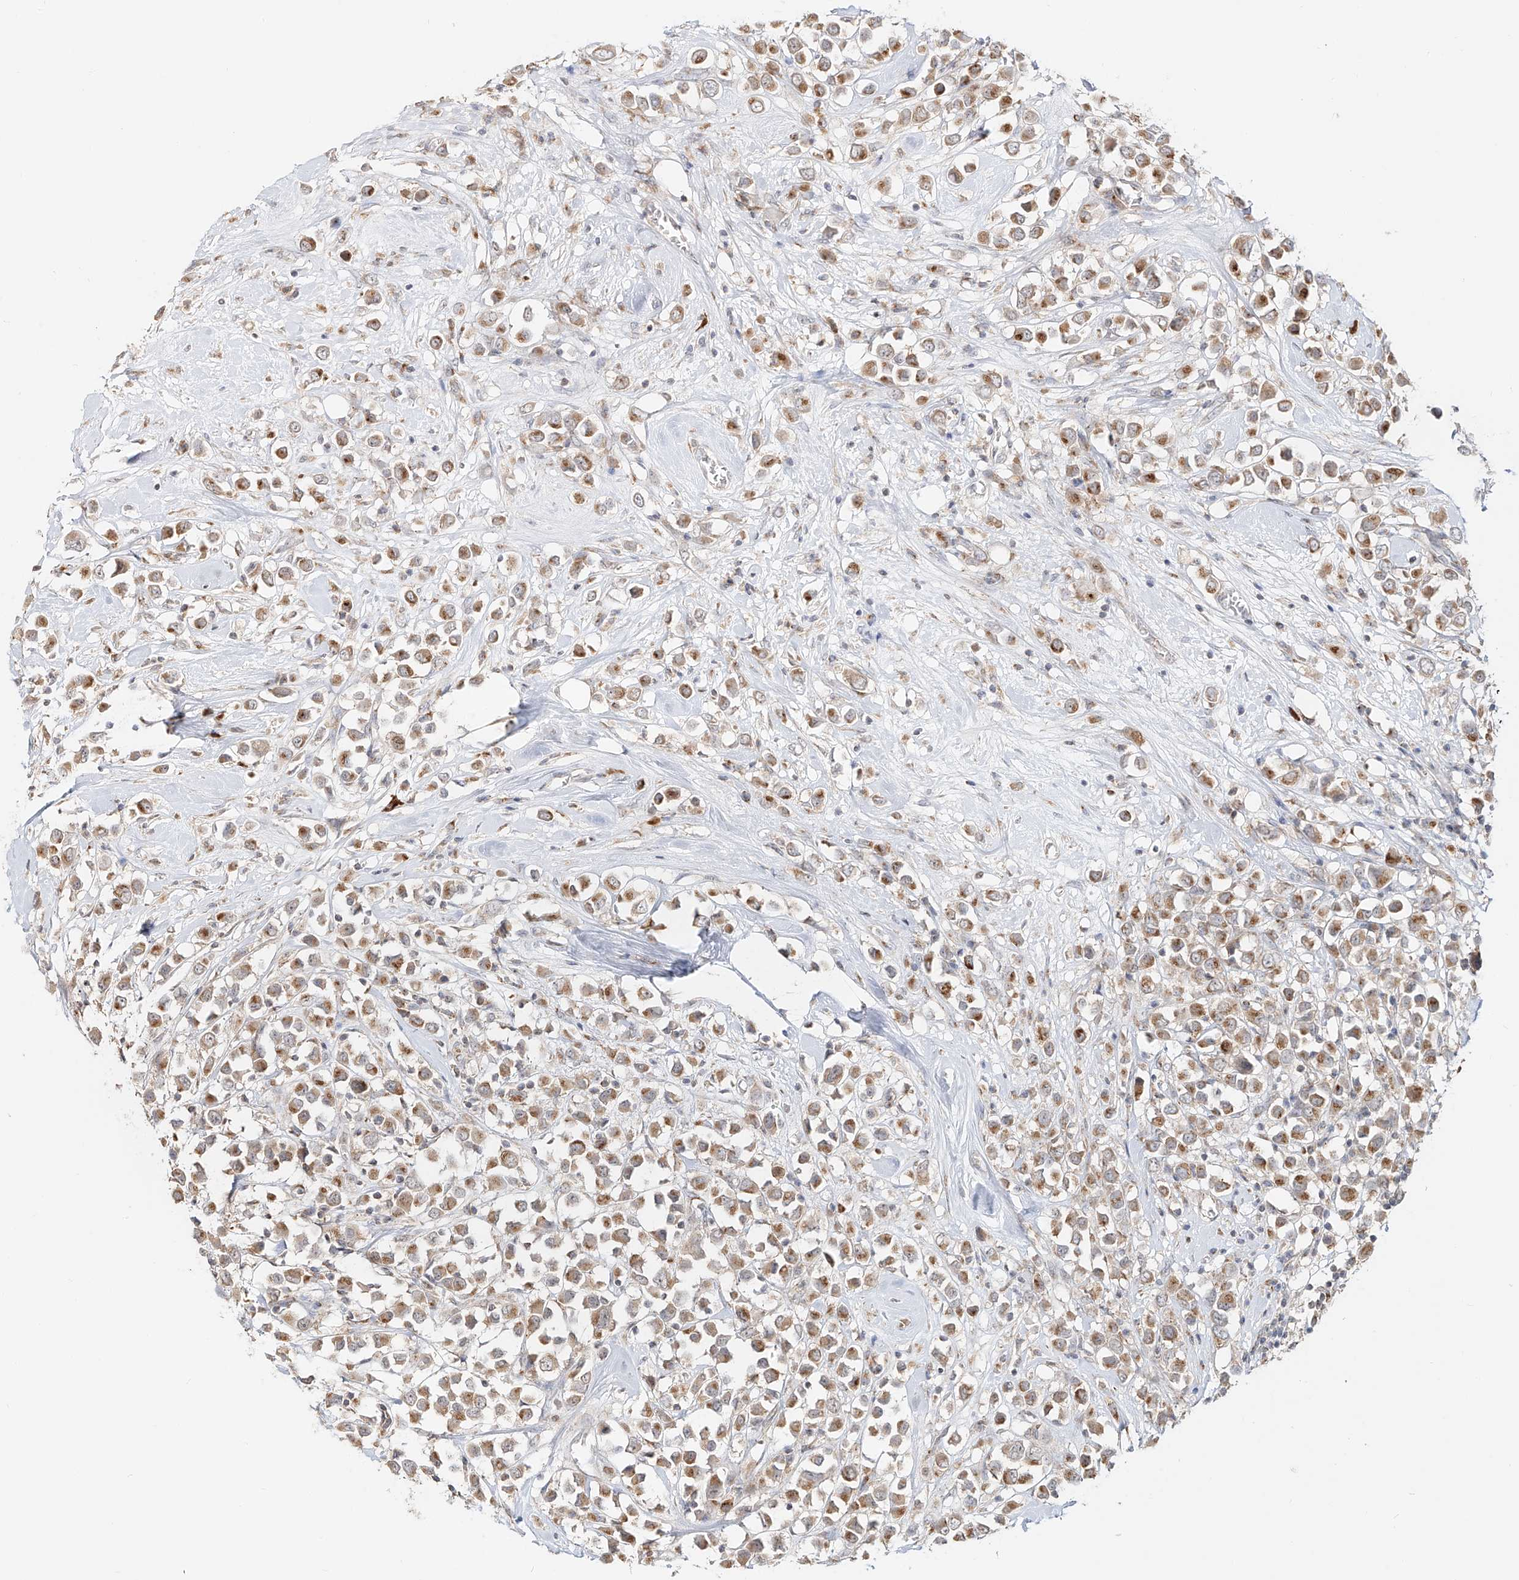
{"staining": {"intensity": "moderate", "quantity": ">75%", "location": "cytoplasmic/membranous"}, "tissue": "breast cancer", "cell_type": "Tumor cells", "image_type": "cancer", "snomed": [{"axis": "morphology", "description": "Duct carcinoma"}, {"axis": "topography", "description": "Breast"}], "caption": "Brown immunohistochemical staining in human intraductal carcinoma (breast) shows moderate cytoplasmic/membranous positivity in about >75% of tumor cells.", "gene": "BSDC1", "patient": {"sex": "female", "age": 61}}